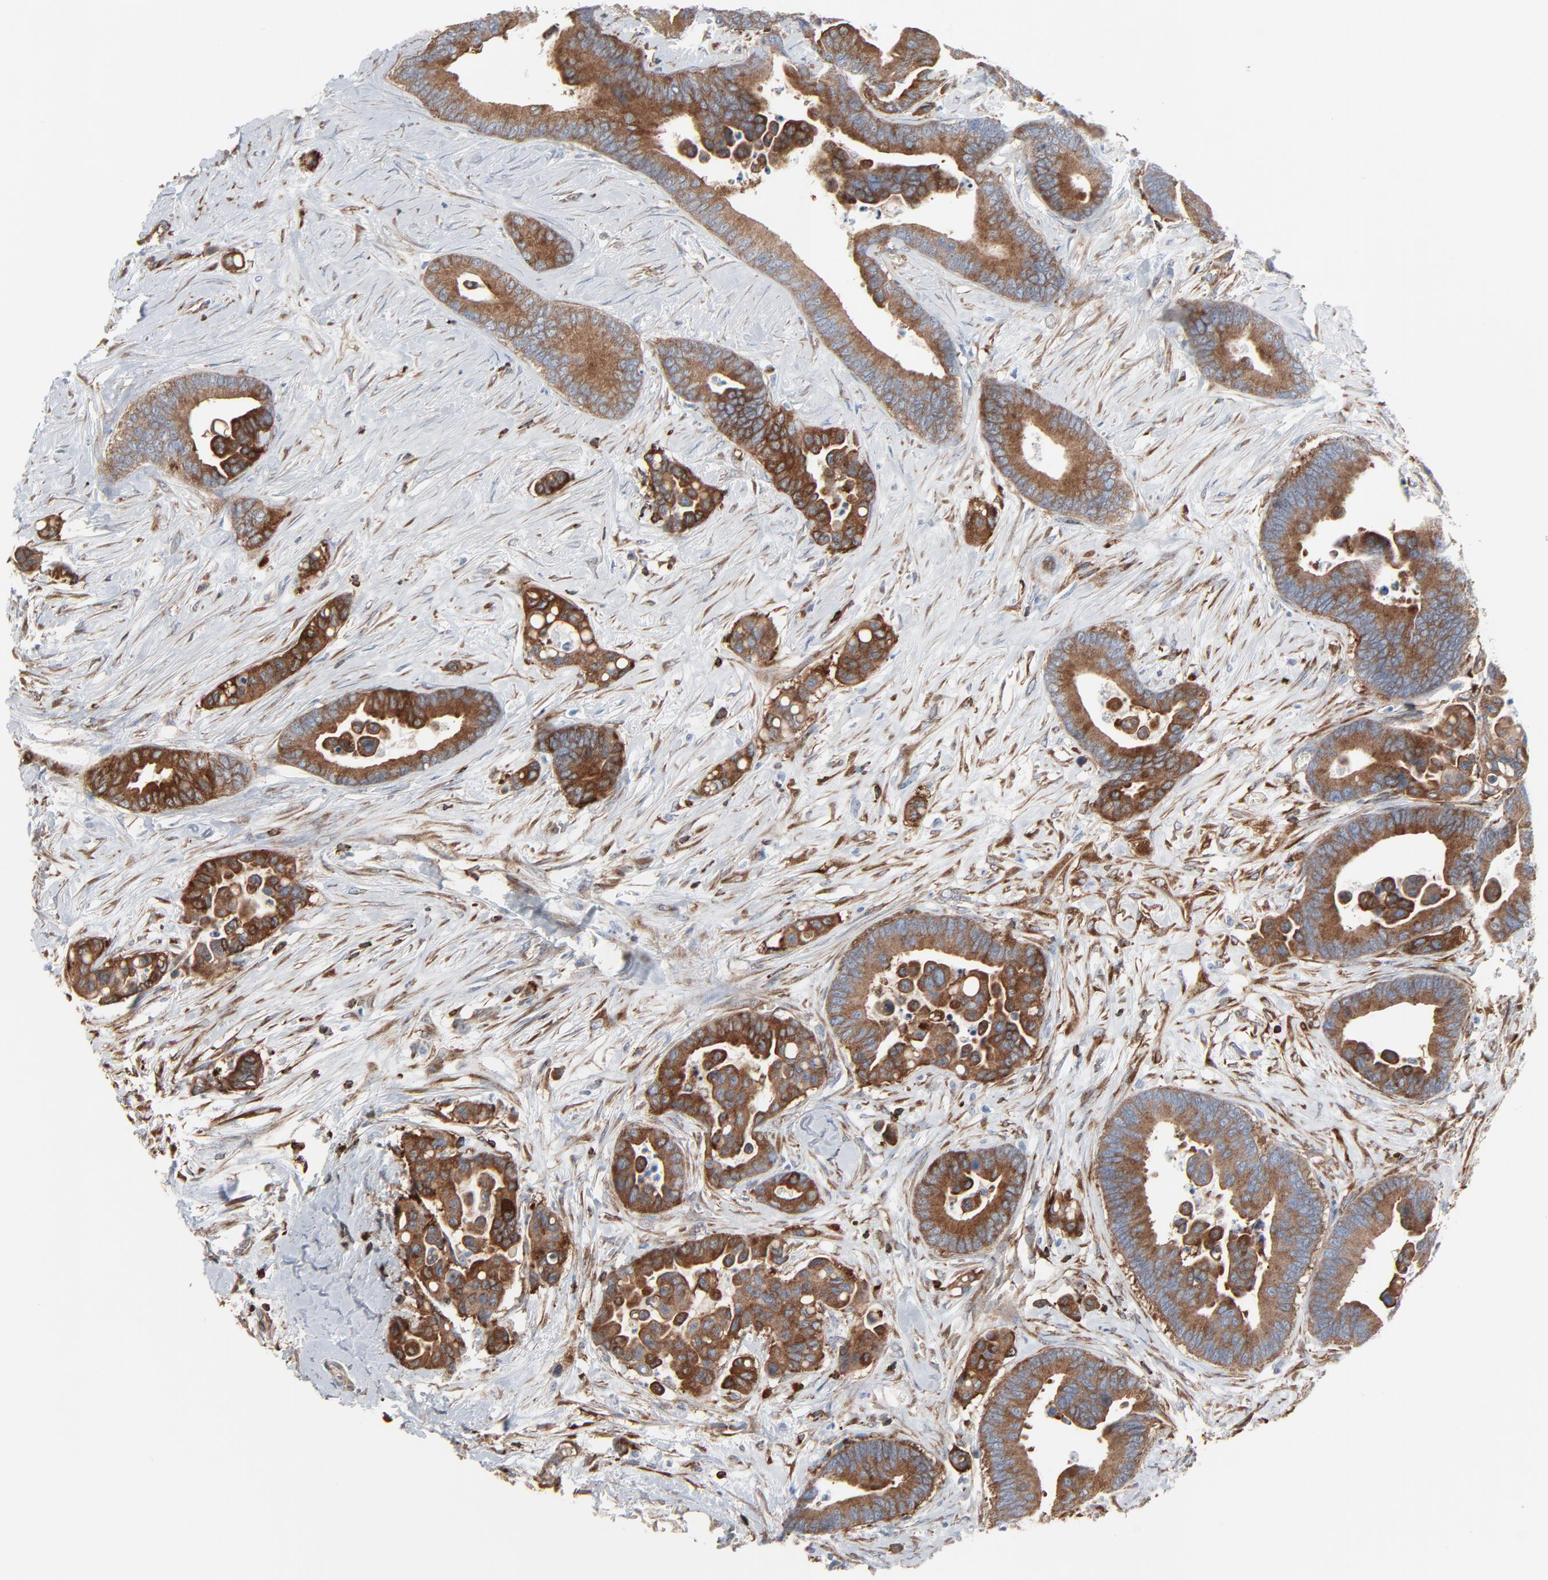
{"staining": {"intensity": "strong", "quantity": ">75%", "location": "cytoplasmic/membranous"}, "tissue": "colorectal cancer", "cell_type": "Tumor cells", "image_type": "cancer", "snomed": [{"axis": "morphology", "description": "Adenocarcinoma, NOS"}, {"axis": "topography", "description": "Colon"}], "caption": "This is an image of immunohistochemistry staining of colorectal adenocarcinoma, which shows strong staining in the cytoplasmic/membranous of tumor cells.", "gene": "OPTN", "patient": {"sex": "male", "age": 82}}